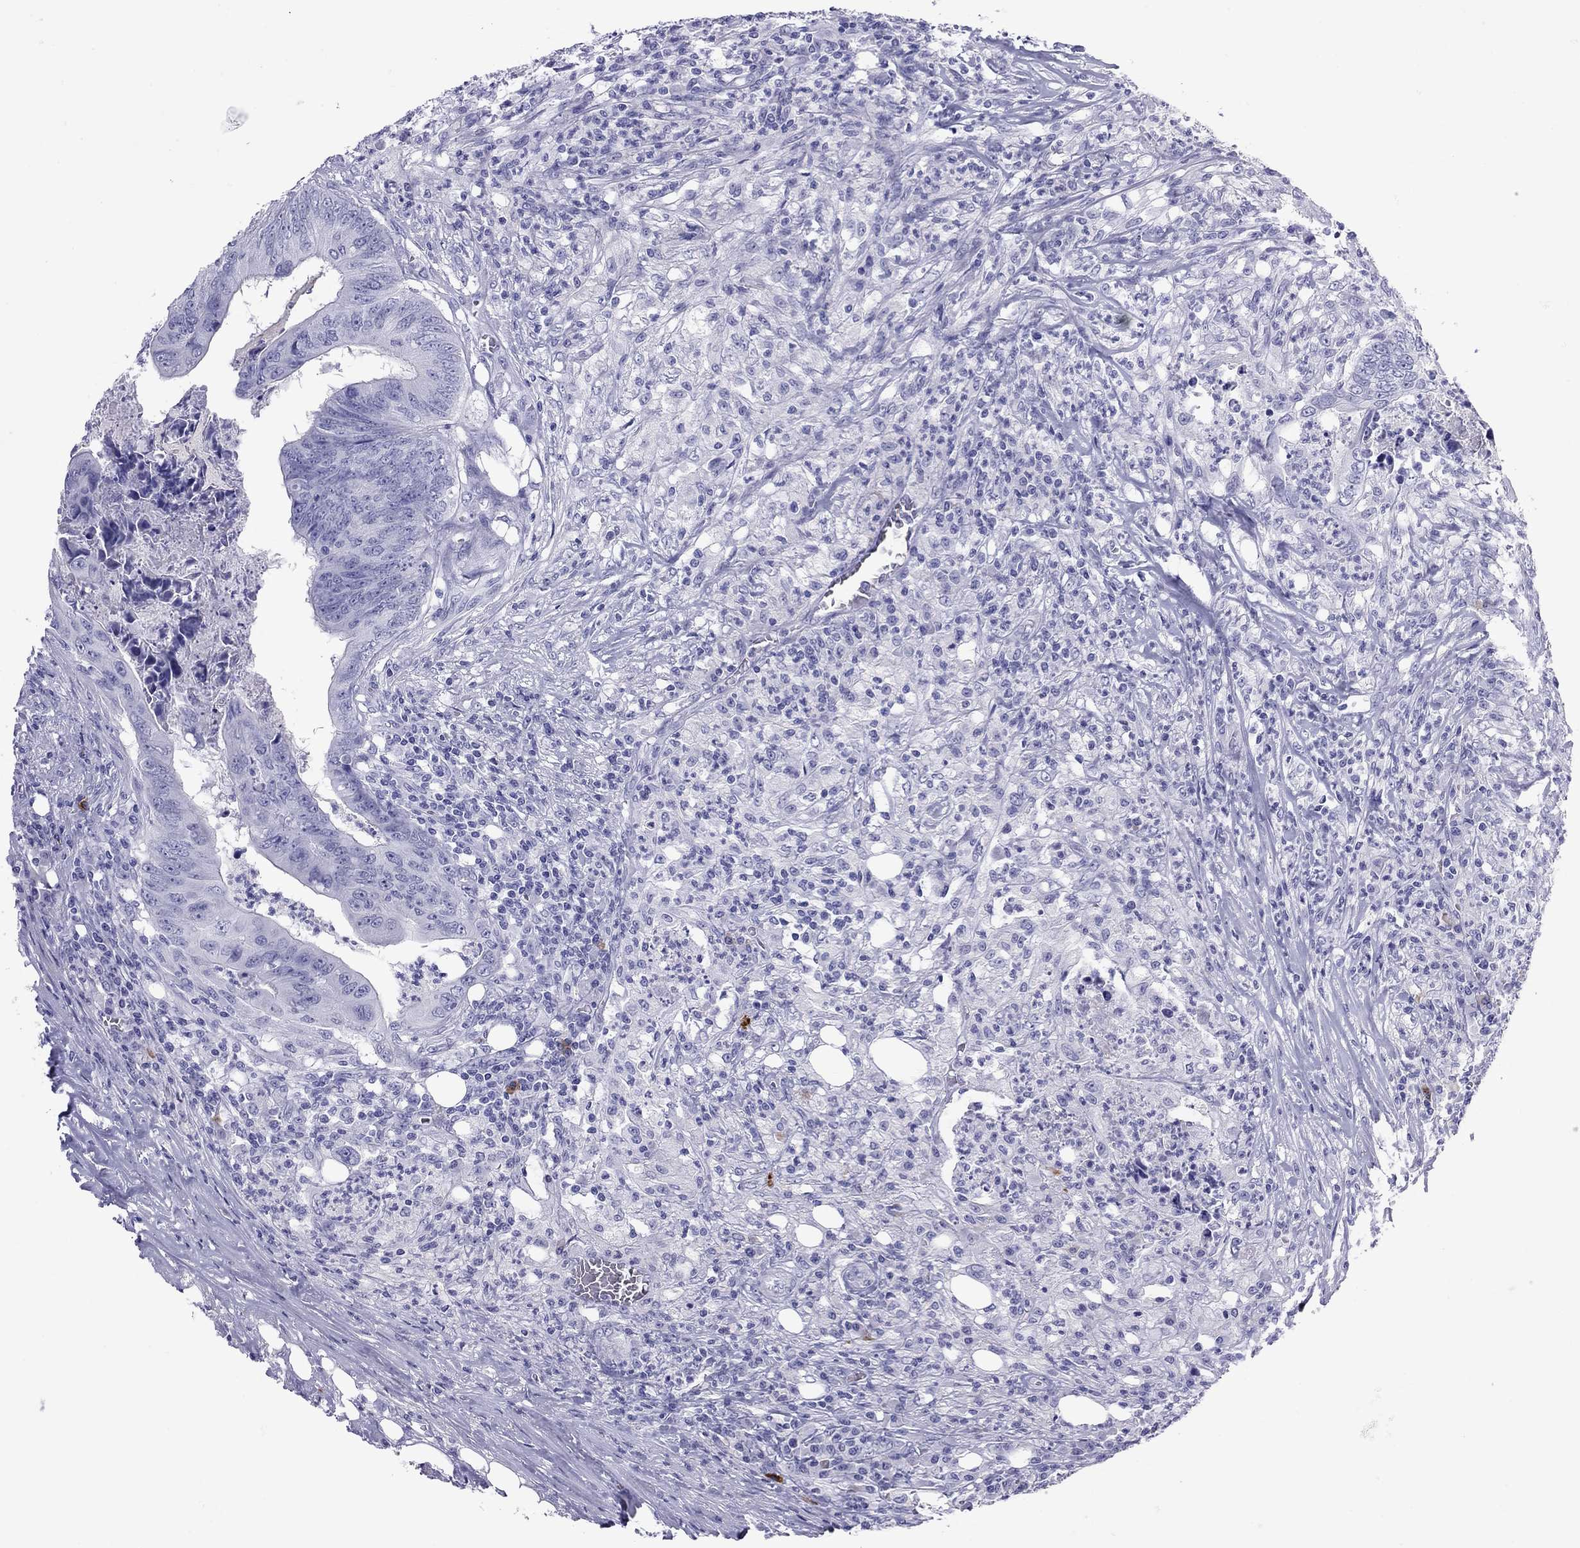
{"staining": {"intensity": "negative", "quantity": "none", "location": "none"}, "tissue": "colorectal cancer", "cell_type": "Tumor cells", "image_type": "cancer", "snomed": [{"axis": "morphology", "description": "Adenocarcinoma, NOS"}, {"axis": "topography", "description": "Colon"}], "caption": "High power microscopy photomicrograph of an immunohistochemistry (IHC) histopathology image of colorectal adenocarcinoma, revealing no significant expression in tumor cells.", "gene": "GRIA2", "patient": {"sex": "male", "age": 84}}